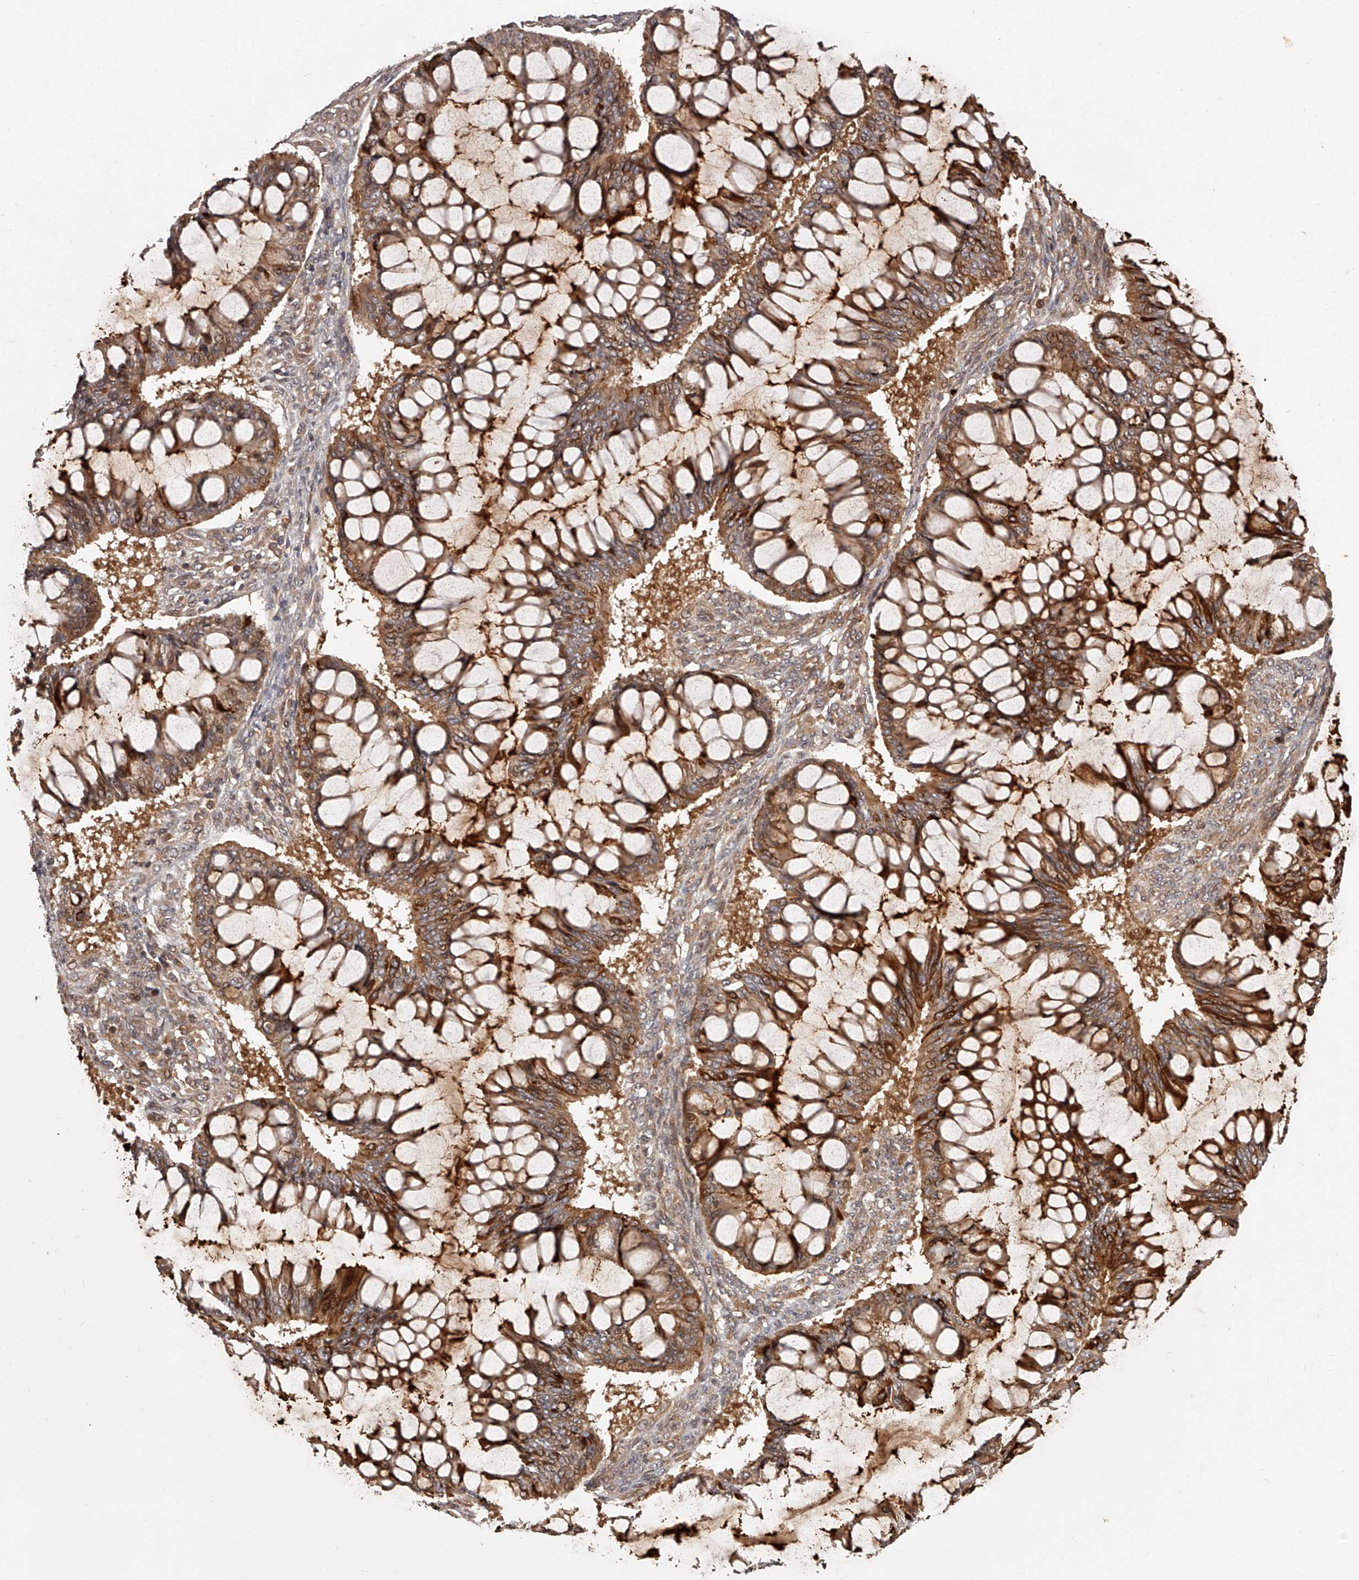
{"staining": {"intensity": "moderate", "quantity": ">75%", "location": "cytoplasmic/membranous"}, "tissue": "ovarian cancer", "cell_type": "Tumor cells", "image_type": "cancer", "snomed": [{"axis": "morphology", "description": "Cystadenocarcinoma, mucinous, NOS"}, {"axis": "topography", "description": "Ovary"}], "caption": "Protein positivity by IHC shows moderate cytoplasmic/membranous positivity in approximately >75% of tumor cells in ovarian mucinous cystadenocarcinoma.", "gene": "CRYZL1", "patient": {"sex": "female", "age": 73}}